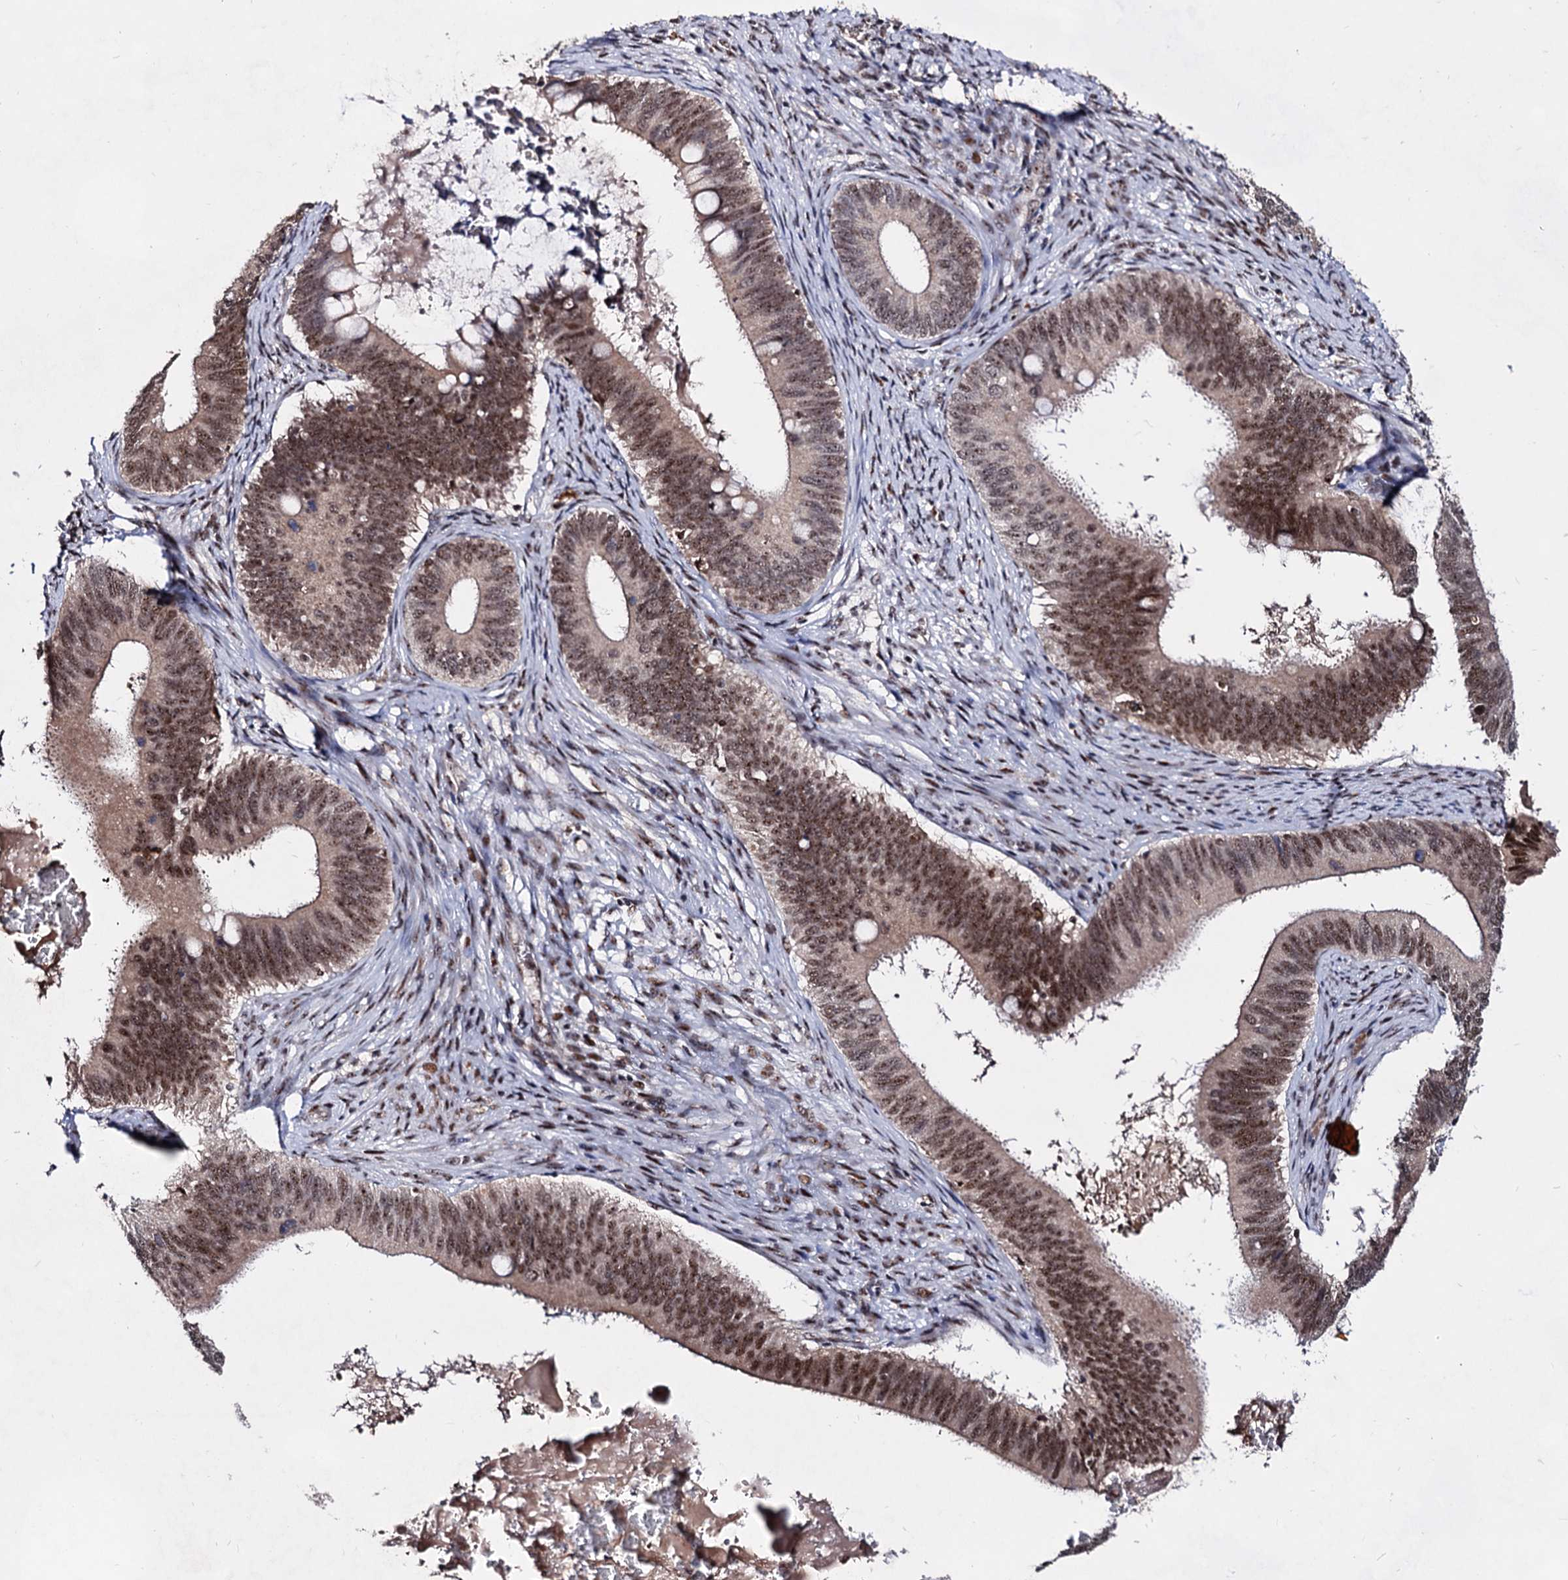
{"staining": {"intensity": "moderate", "quantity": ">75%", "location": "cytoplasmic/membranous,nuclear"}, "tissue": "cervical cancer", "cell_type": "Tumor cells", "image_type": "cancer", "snomed": [{"axis": "morphology", "description": "Adenocarcinoma, NOS"}, {"axis": "topography", "description": "Cervix"}], "caption": "Immunohistochemistry micrograph of neoplastic tissue: cervical cancer stained using immunohistochemistry displays medium levels of moderate protein expression localized specifically in the cytoplasmic/membranous and nuclear of tumor cells, appearing as a cytoplasmic/membranous and nuclear brown color.", "gene": "EXOSC10", "patient": {"sex": "female", "age": 42}}